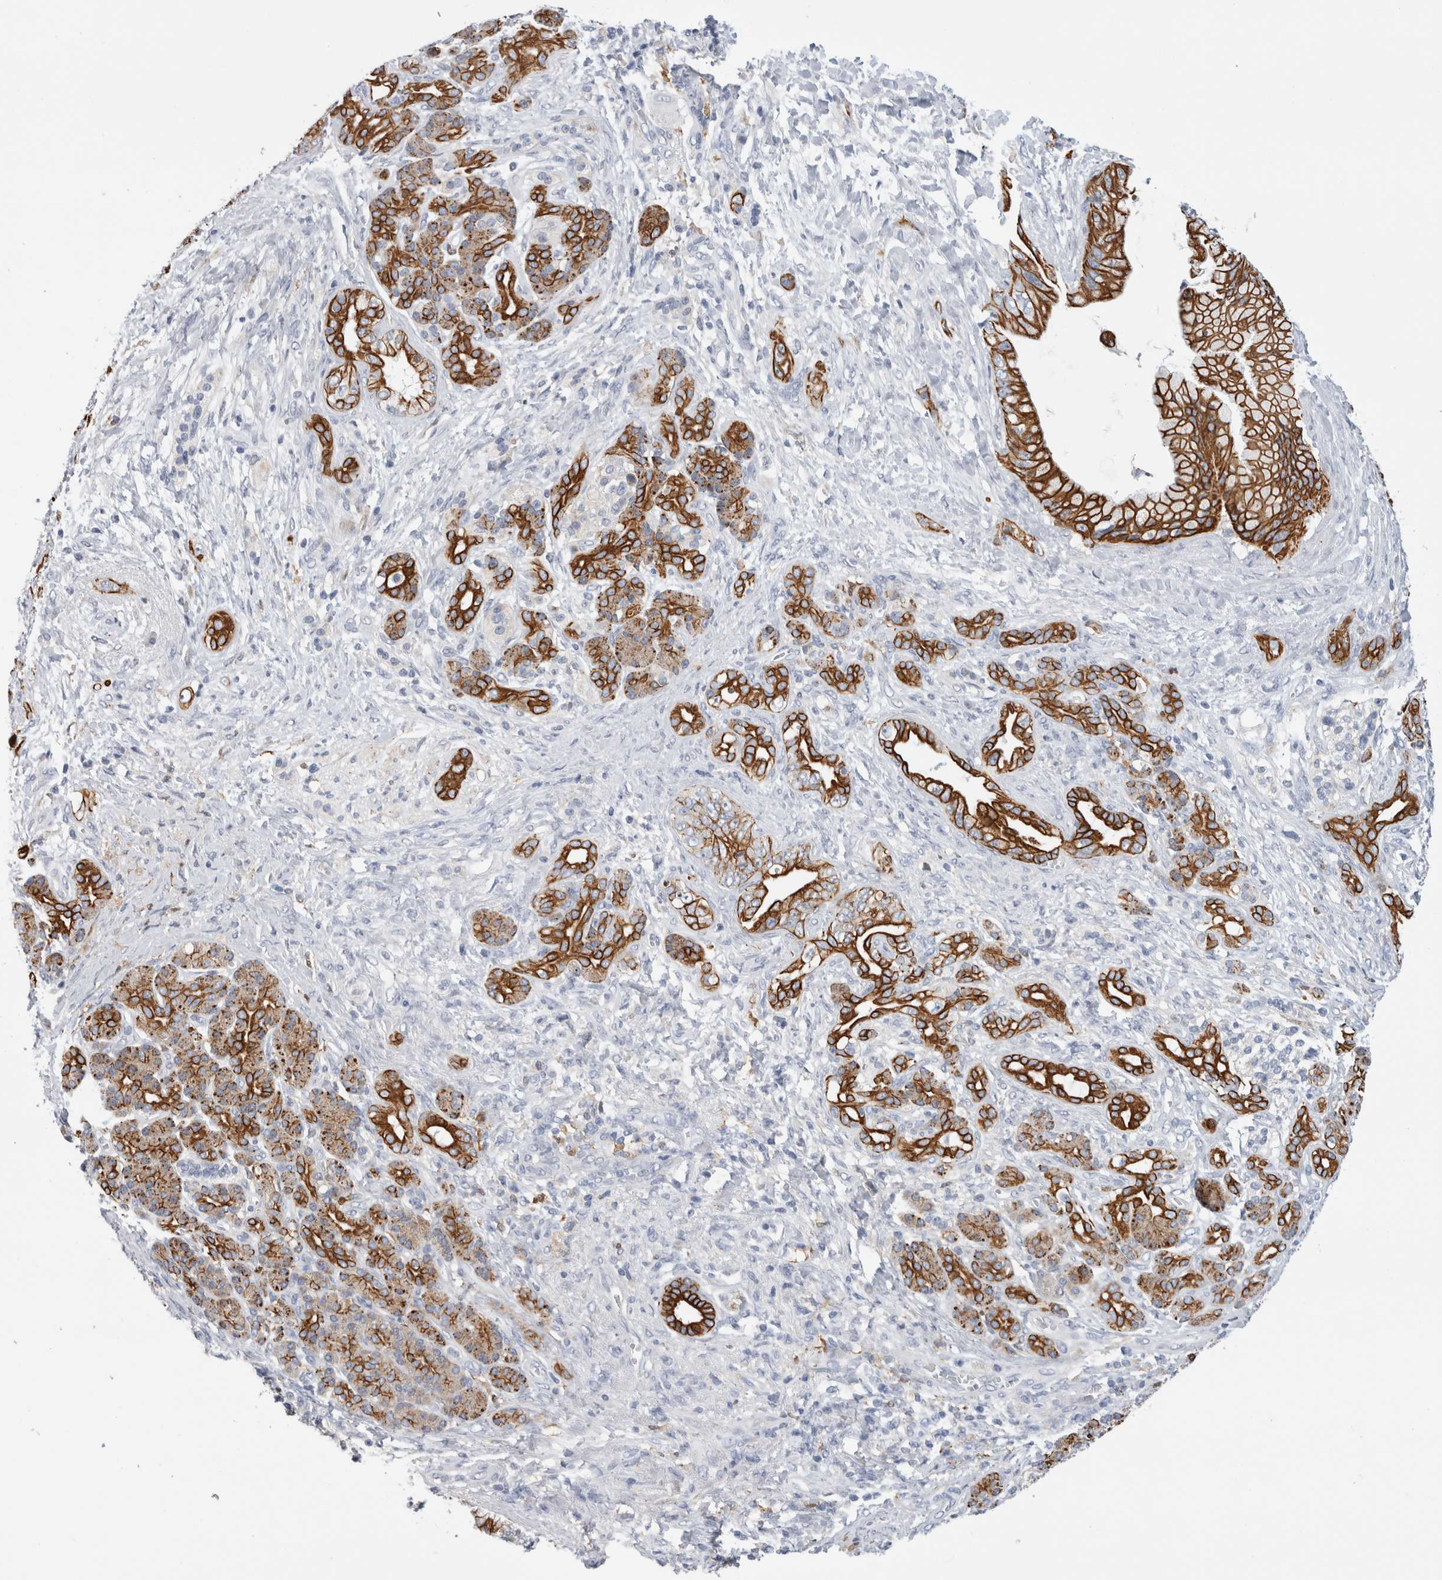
{"staining": {"intensity": "strong", "quantity": ">75%", "location": "cytoplasmic/membranous"}, "tissue": "pancreatic cancer", "cell_type": "Tumor cells", "image_type": "cancer", "snomed": [{"axis": "morphology", "description": "Adenocarcinoma, NOS"}, {"axis": "topography", "description": "Pancreas"}], "caption": "Immunohistochemical staining of human pancreatic adenocarcinoma exhibits high levels of strong cytoplasmic/membranous staining in approximately >75% of tumor cells. The staining was performed using DAB, with brown indicating positive protein expression. Nuclei are stained blue with hematoxylin.", "gene": "SLC20A2", "patient": {"sex": "male", "age": 59}}